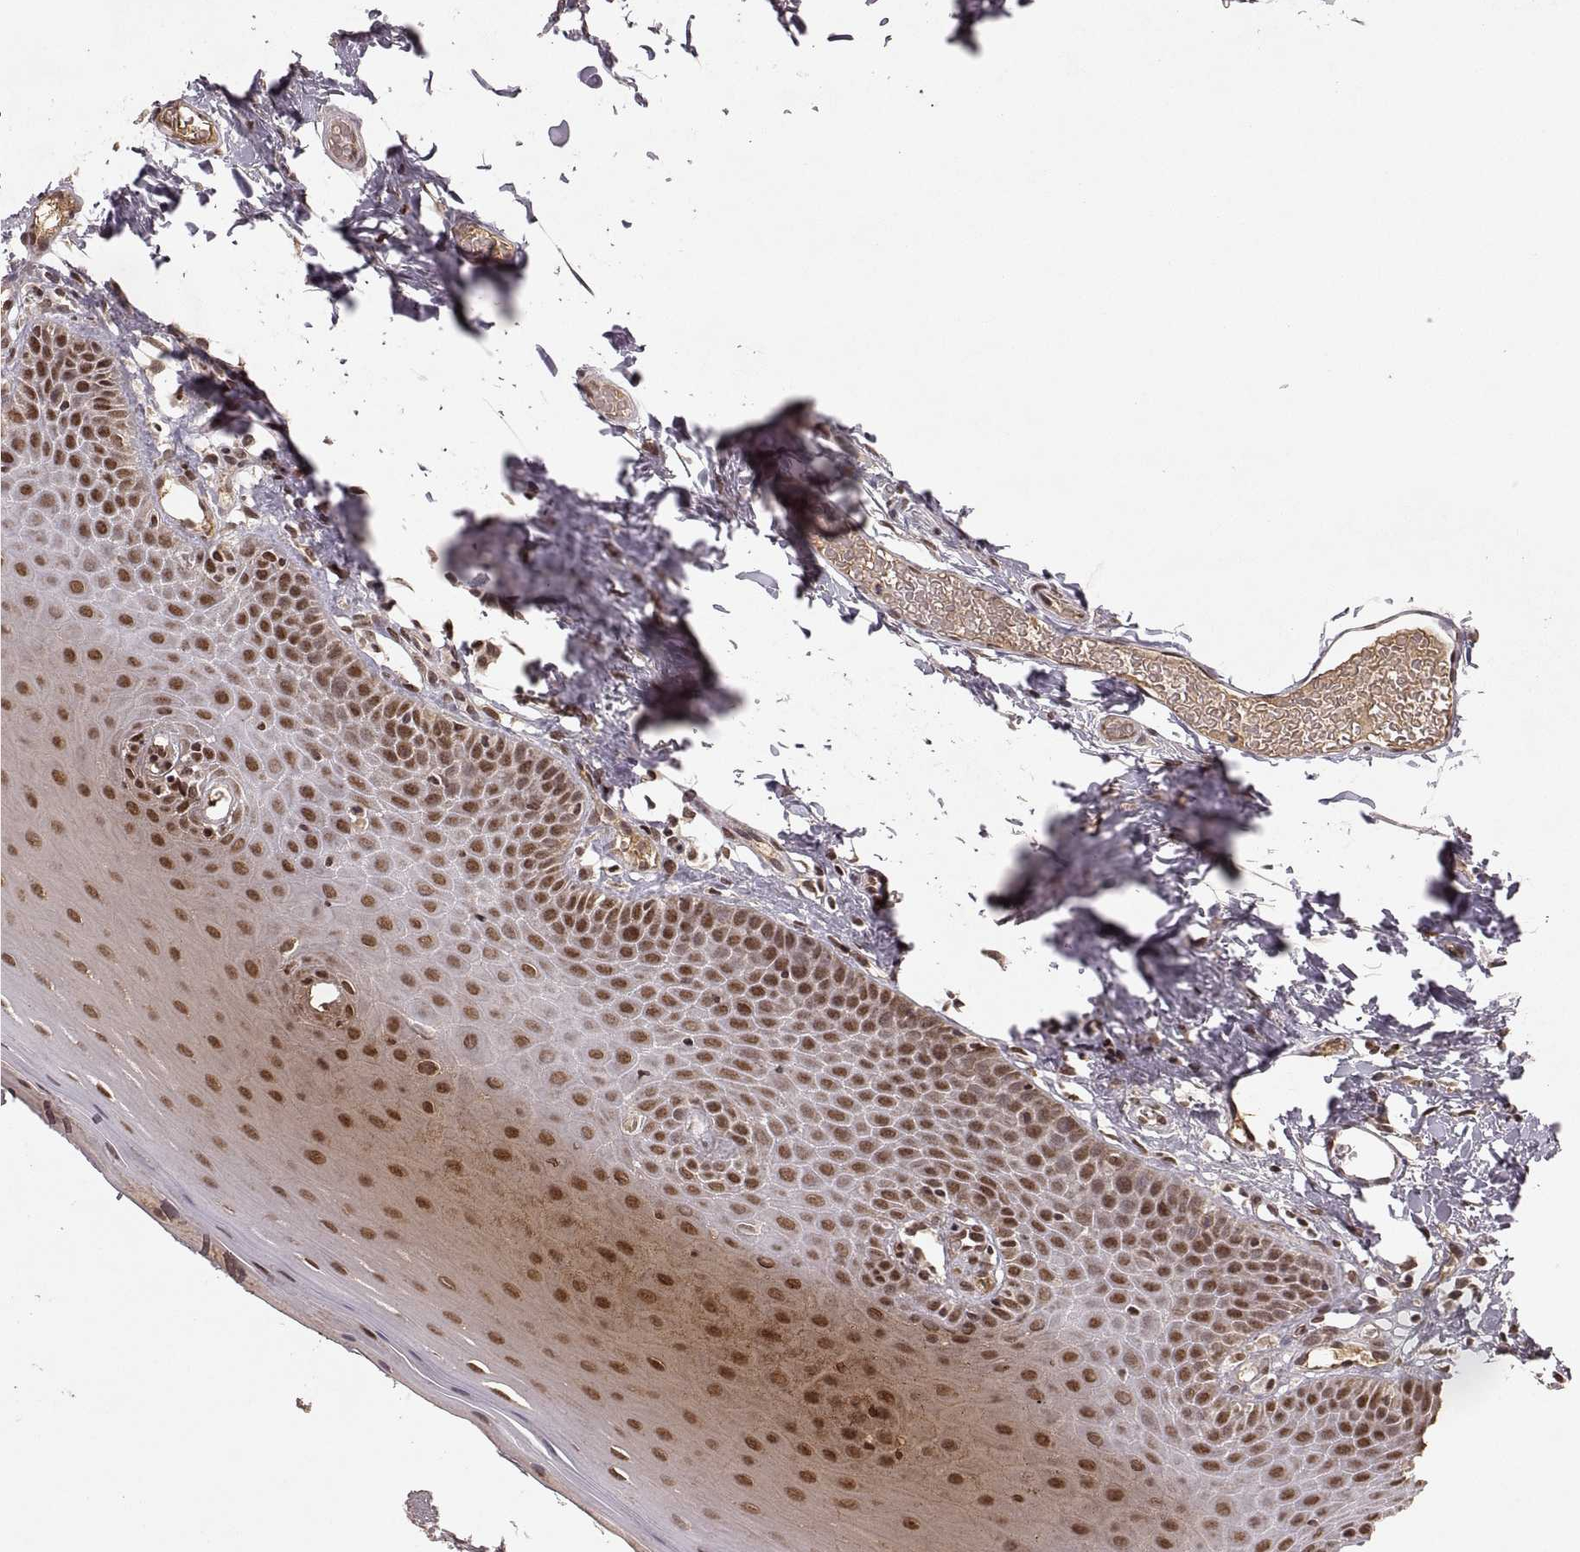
{"staining": {"intensity": "moderate", "quantity": "25%-75%", "location": "nuclear"}, "tissue": "oral mucosa", "cell_type": "Squamous epithelial cells", "image_type": "normal", "snomed": [{"axis": "morphology", "description": "Normal tissue, NOS"}, {"axis": "topography", "description": "Oral tissue"}], "caption": "Moderate nuclear expression is appreciated in about 25%-75% of squamous epithelial cells in benign oral mucosa. The protein is shown in brown color, while the nuclei are stained blue.", "gene": "RFT1", "patient": {"sex": "male", "age": 81}}